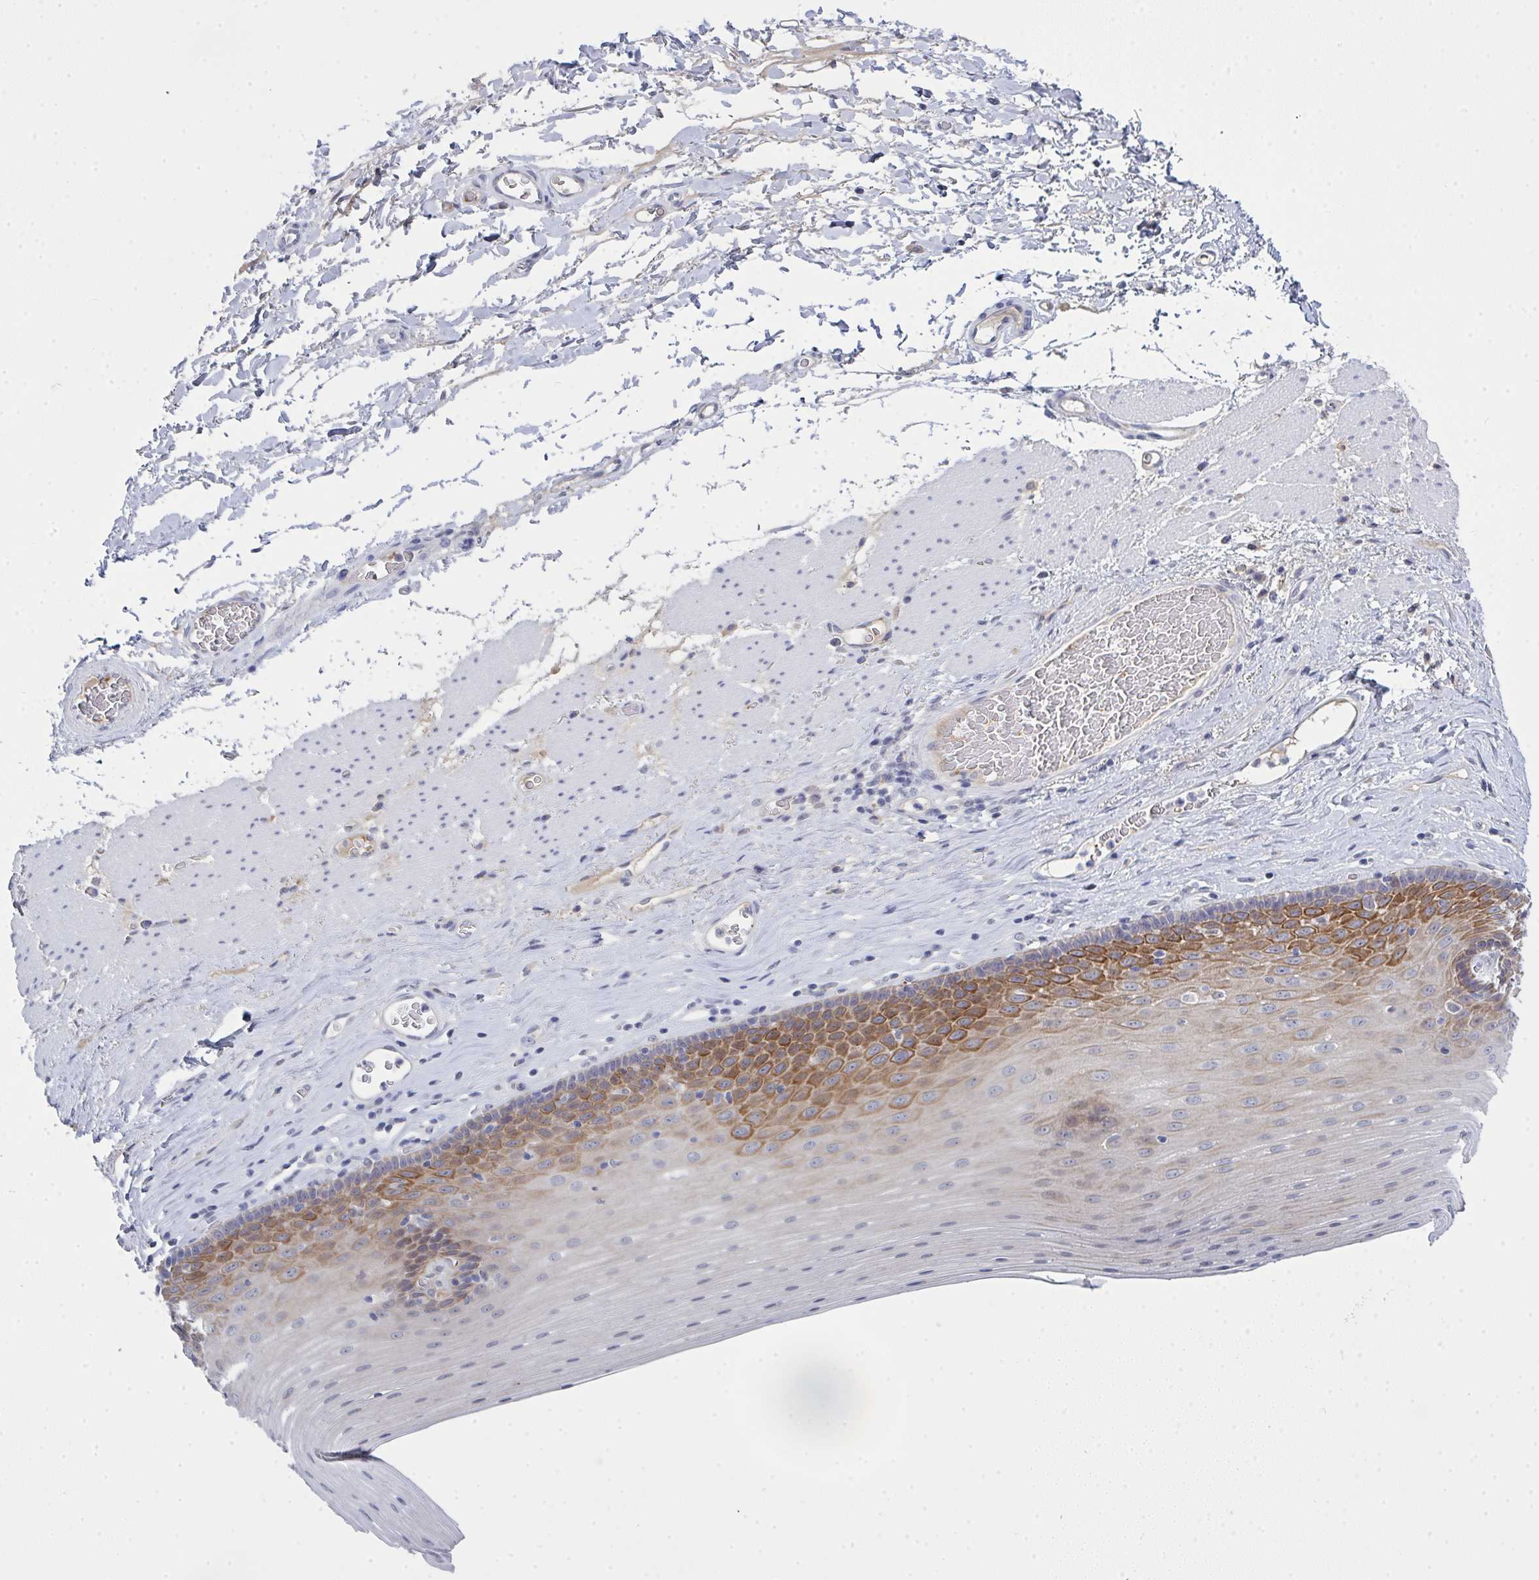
{"staining": {"intensity": "moderate", "quantity": "<25%", "location": "cytoplasmic/membranous"}, "tissue": "esophagus", "cell_type": "Squamous epithelial cells", "image_type": "normal", "snomed": [{"axis": "morphology", "description": "Normal tissue, NOS"}, {"axis": "topography", "description": "Esophagus"}], "caption": "The image shows immunohistochemical staining of unremarkable esophagus. There is moderate cytoplasmic/membranous expression is identified in about <25% of squamous epithelial cells. Using DAB (3,3'-diaminobenzidine) (brown) and hematoxylin (blue) stains, captured at high magnification using brightfield microscopy.", "gene": "KDM4D", "patient": {"sex": "male", "age": 62}}